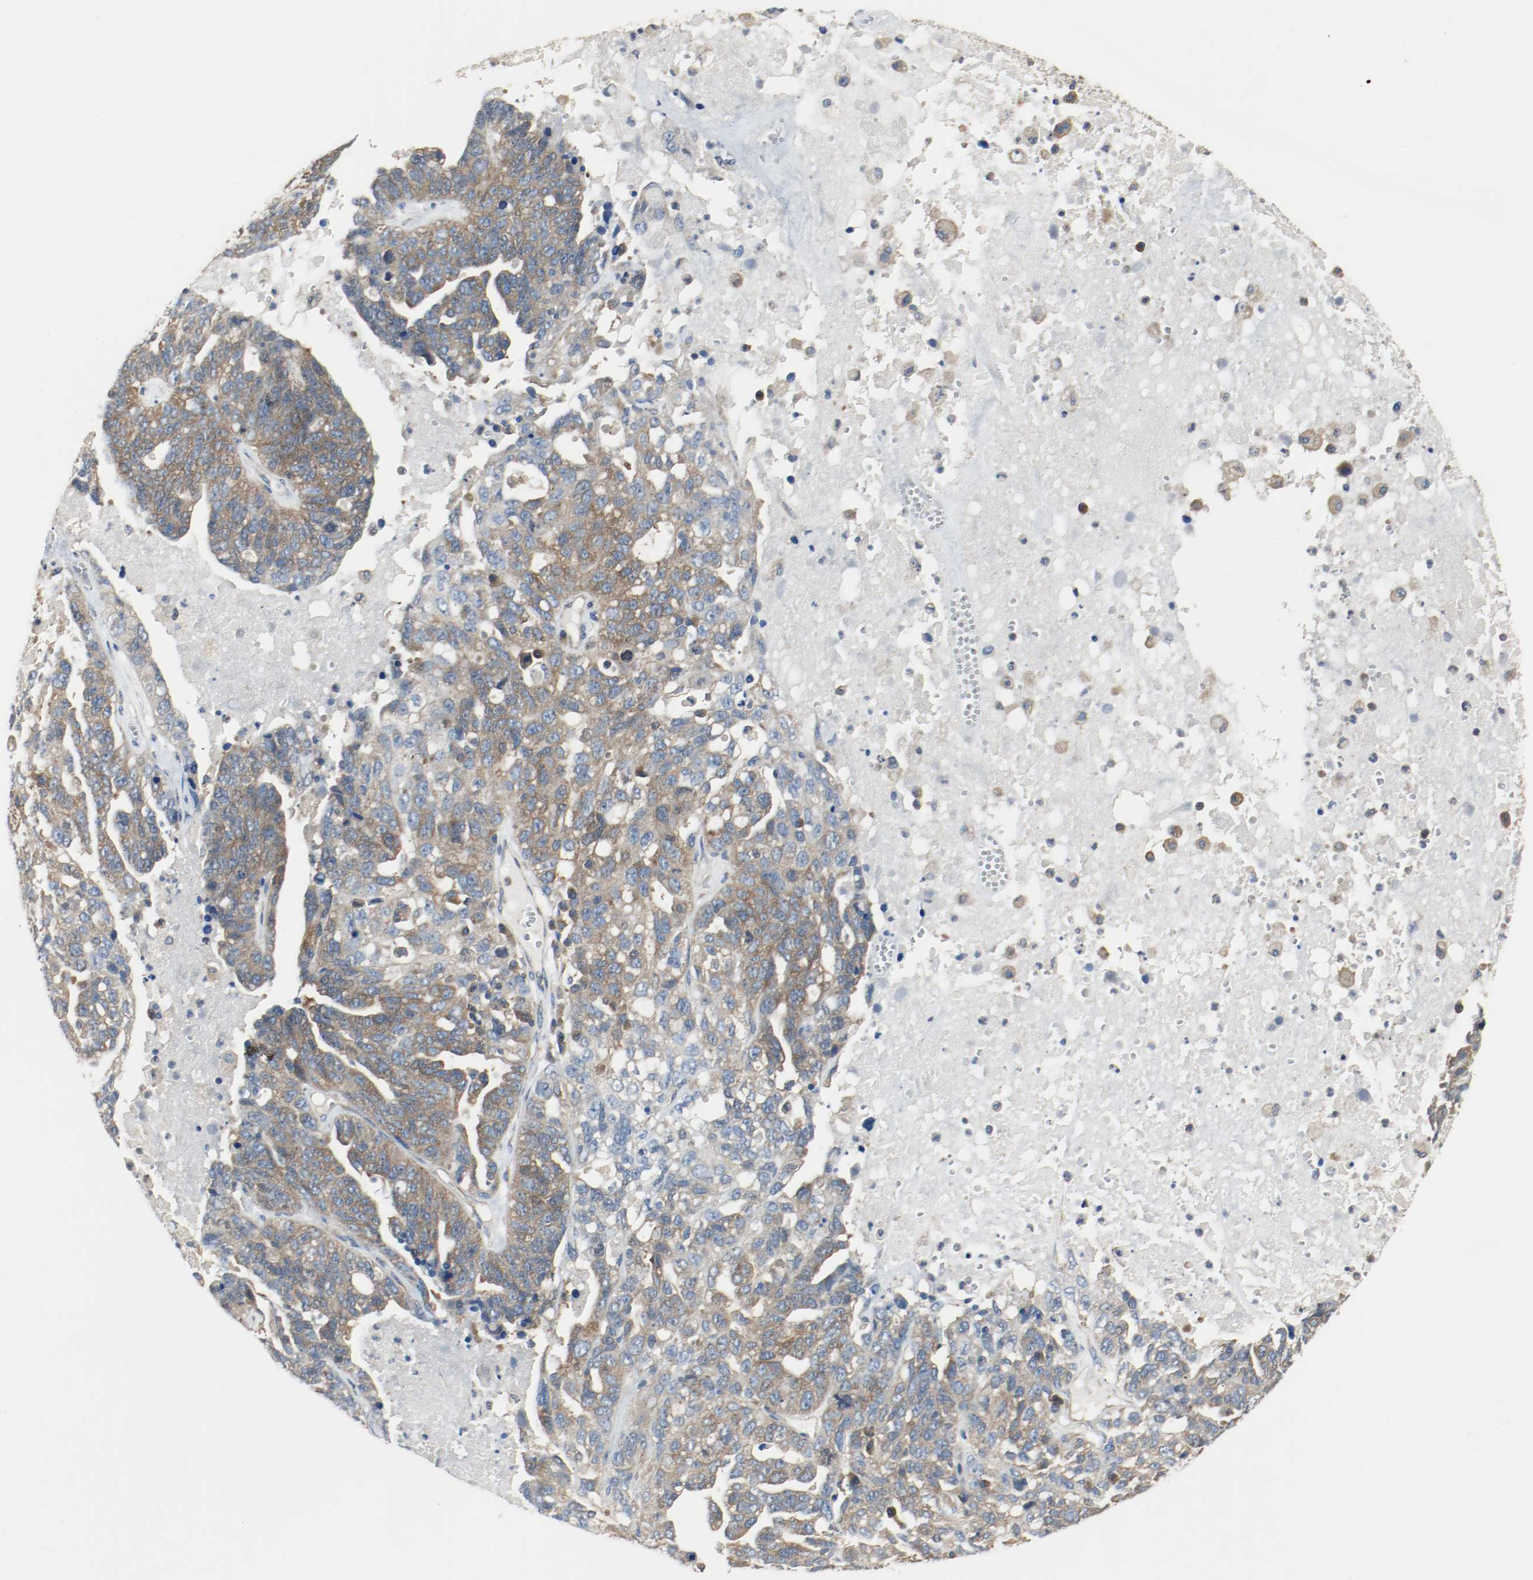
{"staining": {"intensity": "moderate", "quantity": ">75%", "location": "cytoplasmic/membranous"}, "tissue": "ovarian cancer", "cell_type": "Tumor cells", "image_type": "cancer", "snomed": [{"axis": "morphology", "description": "Cystadenocarcinoma, serous, NOS"}, {"axis": "topography", "description": "Ovary"}], "caption": "This image demonstrates IHC staining of human serous cystadenocarcinoma (ovarian), with medium moderate cytoplasmic/membranous staining in approximately >75% of tumor cells.", "gene": "HGS", "patient": {"sex": "female", "age": 71}}